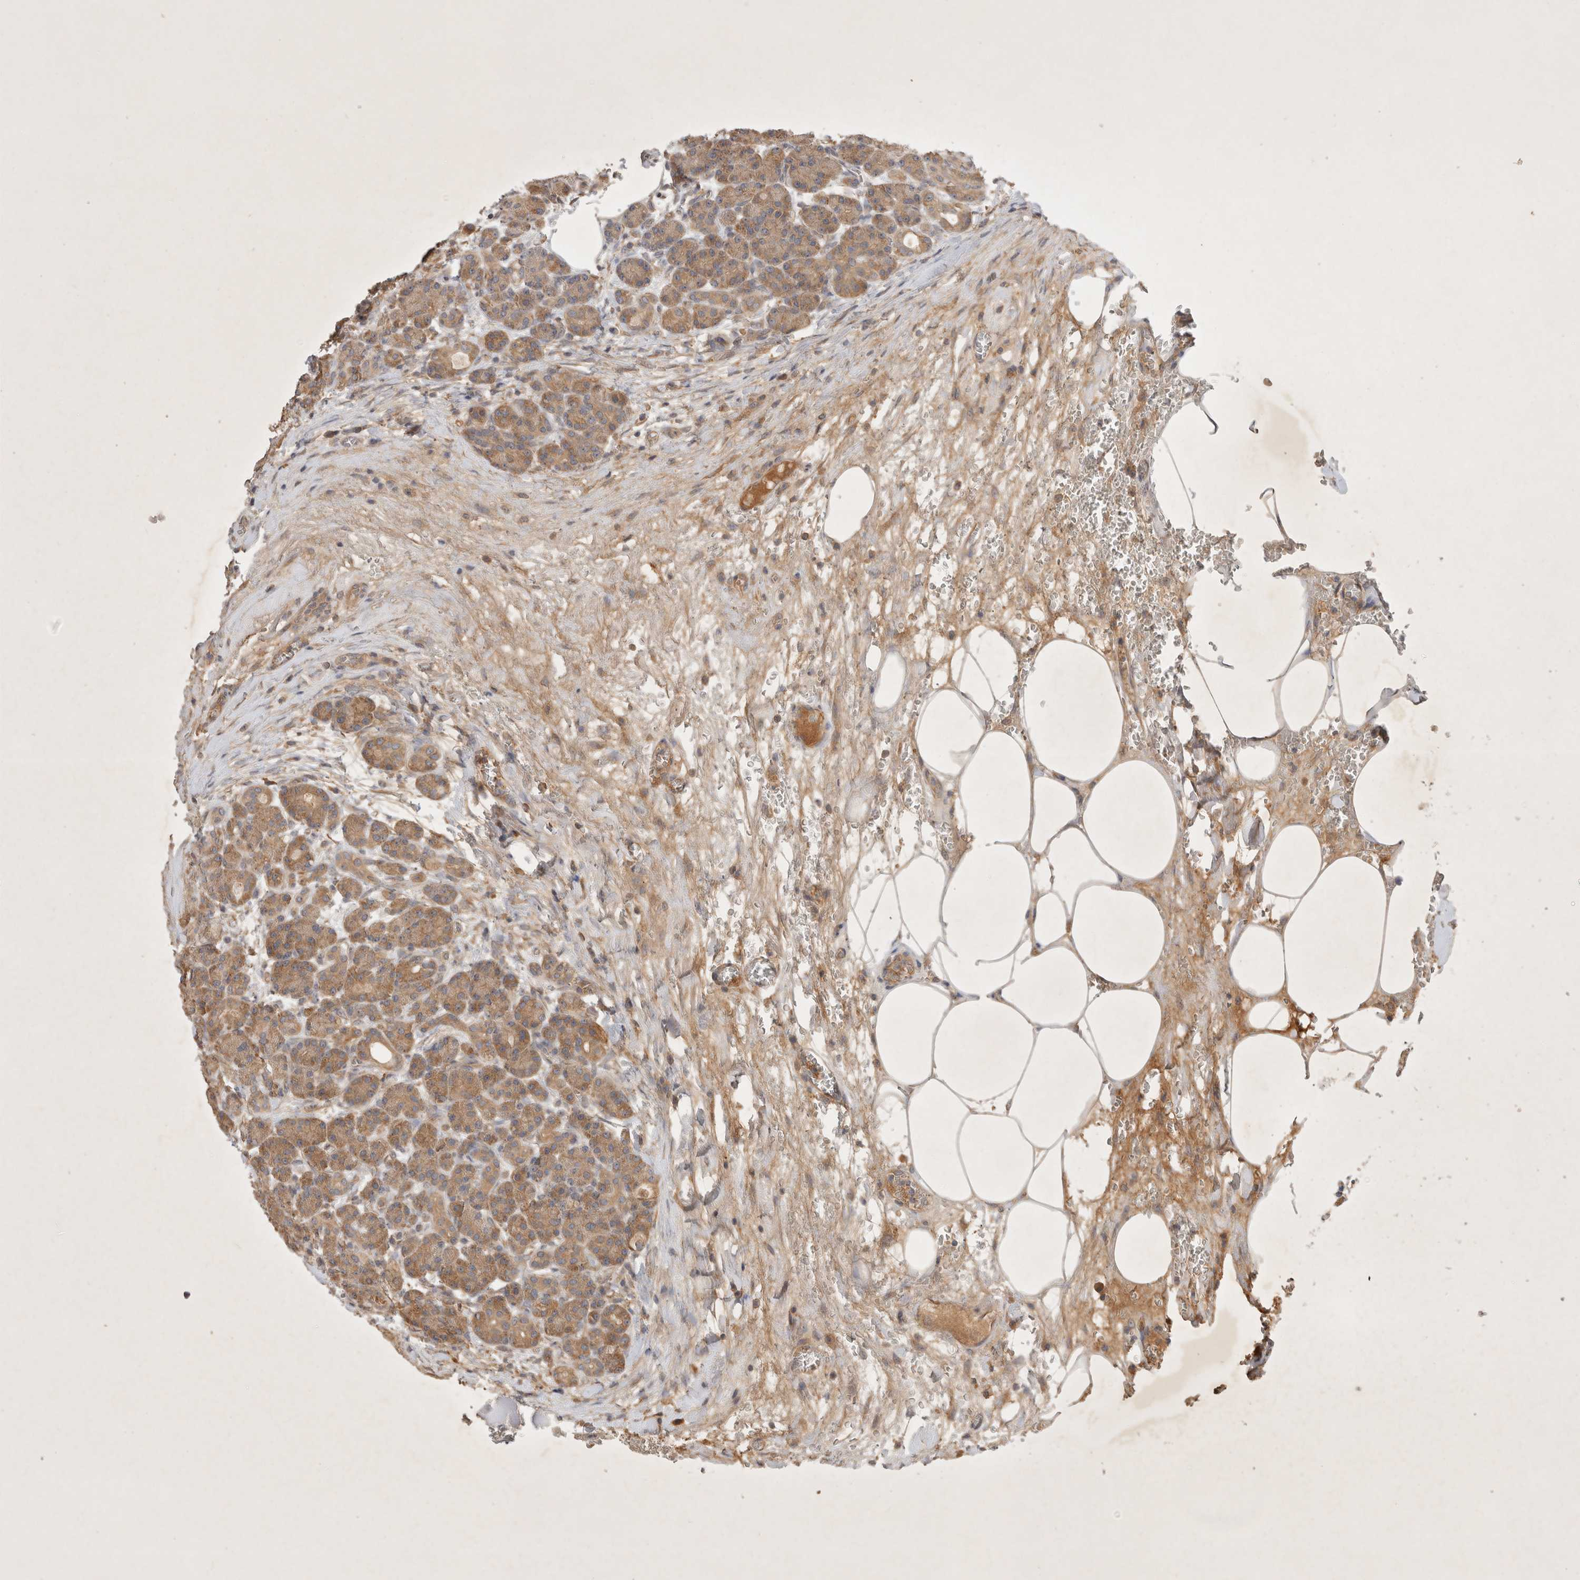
{"staining": {"intensity": "moderate", "quantity": ">75%", "location": "cytoplasmic/membranous"}, "tissue": "pancreas", "cell_type": "Exocrine glandular cells", "image_type": "normal", "snomed": [{"axis": "morphology", "description": "Normal tissue, NOS"}, {"axis": "topography", "description": "Pancreas"}], "caption": "Immunohistochemical staining of benign human pancreas exhibits medium levels of moderate cytoplasmic/membranous staining in approximately >75% of exocrine glandular cells. (Stains: DAB in brown, nuclei in blue, Microscopy: brightfield microscopy at high magnification).", "gene": "YES1", "patient": {"sex": "male", "age": 63}}